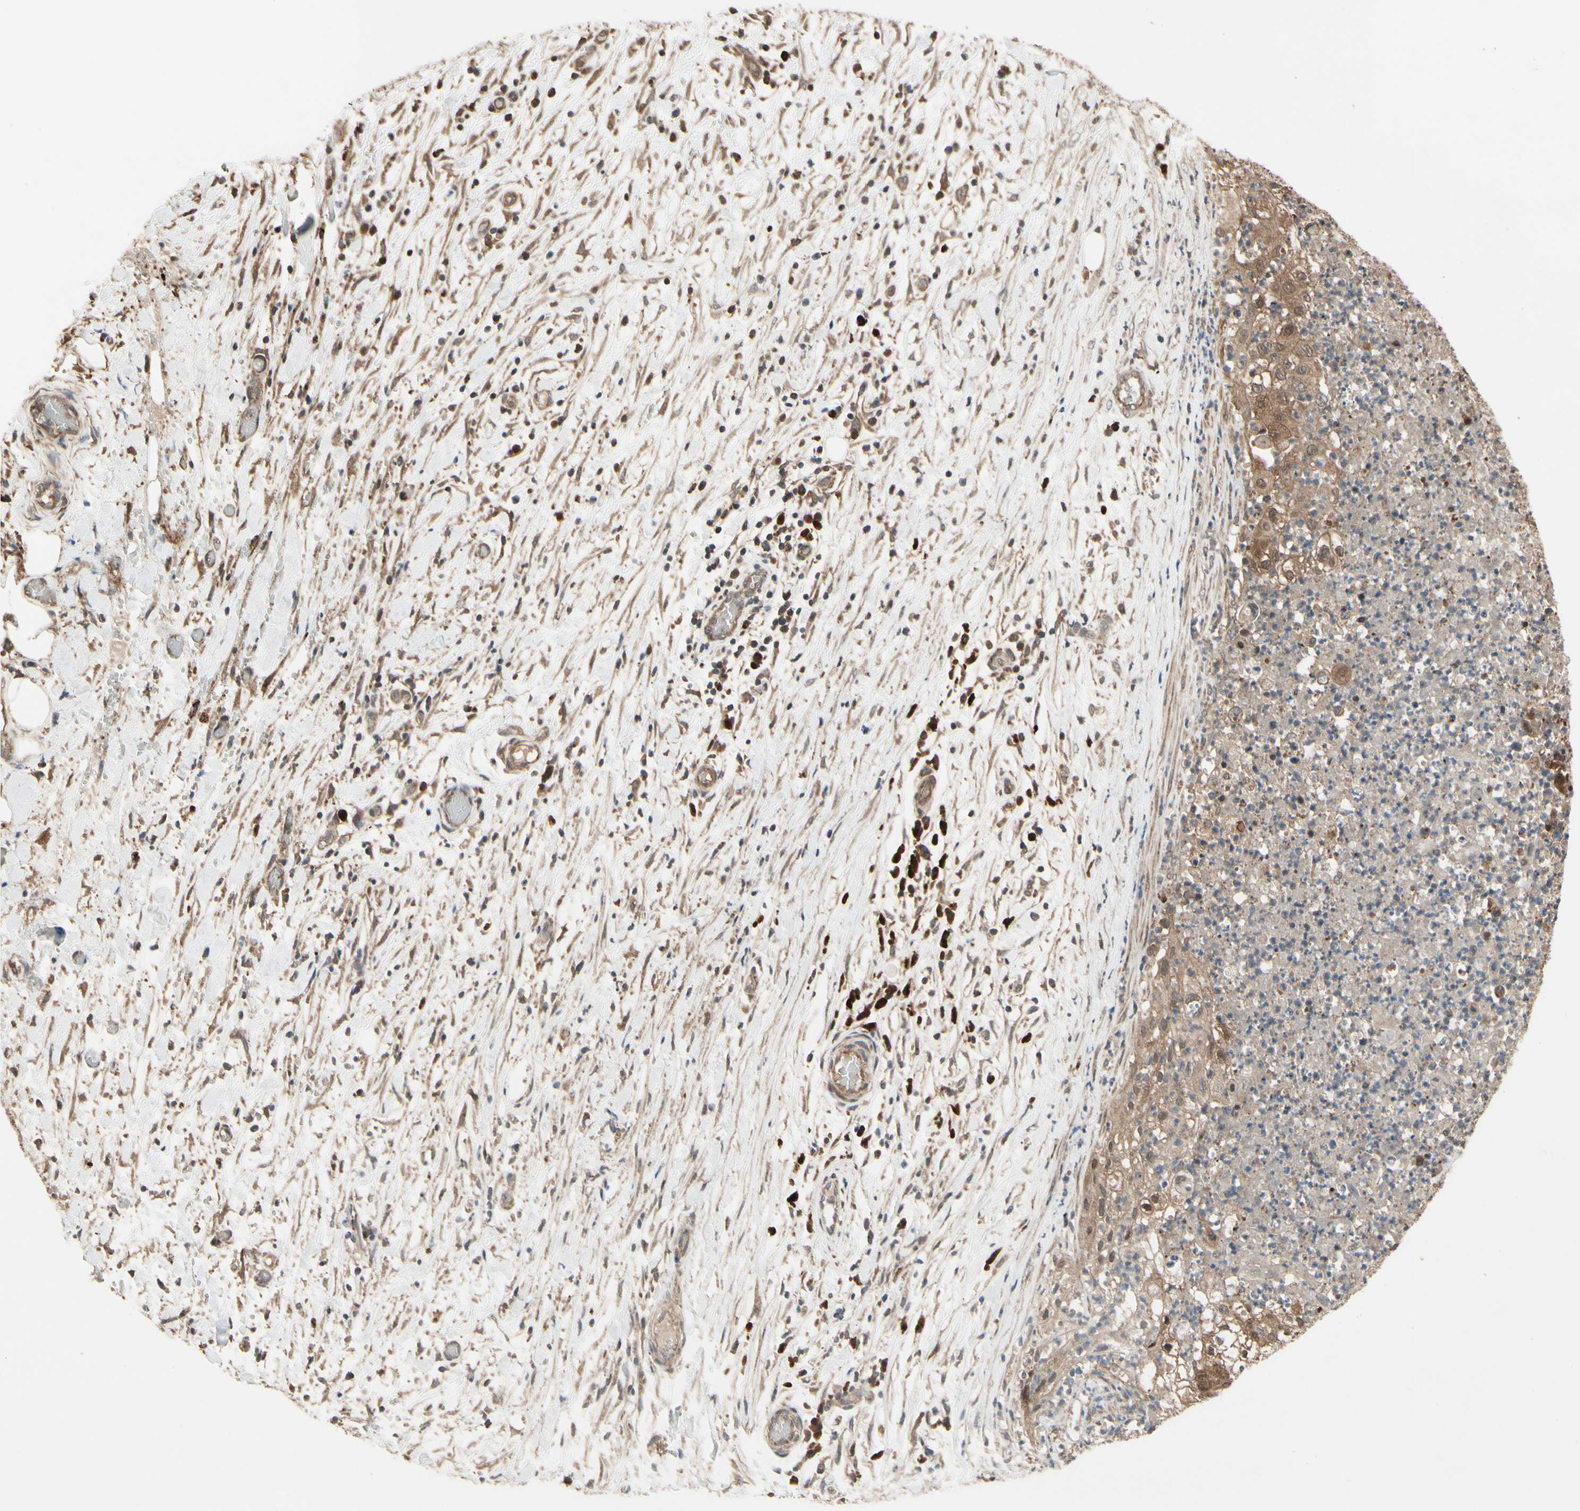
{"staining": {"intensity": "moderate", "quantity": "<25%", "location": "cytoplasmic/membranous"}, "tissue": "lung cancer", "cell_type": "Tumor cells", "image_type": "cancer", "snomed": [{"axis": "morphology", "description": "Inflammation, NOS"}, {"axis": "morphology", "description": "Squamous cell carcinoma, NOS"}, {"axis": "topography", "description": "Lymph node"}, {"axis": "topography", "description": "Soft tissue"}, {"axis": "topography", "description": "Lung"}], "caption": "Immunohistochemistry histopathology image of lung squamous cell carcinoma stained for a protein (brown), which displays low levels of moderate cytoplasmic/membranous staining in approximately <25% of tumor cells.", "gene": "CSF1R", "patient": {"sex": "male", "age": 66}}